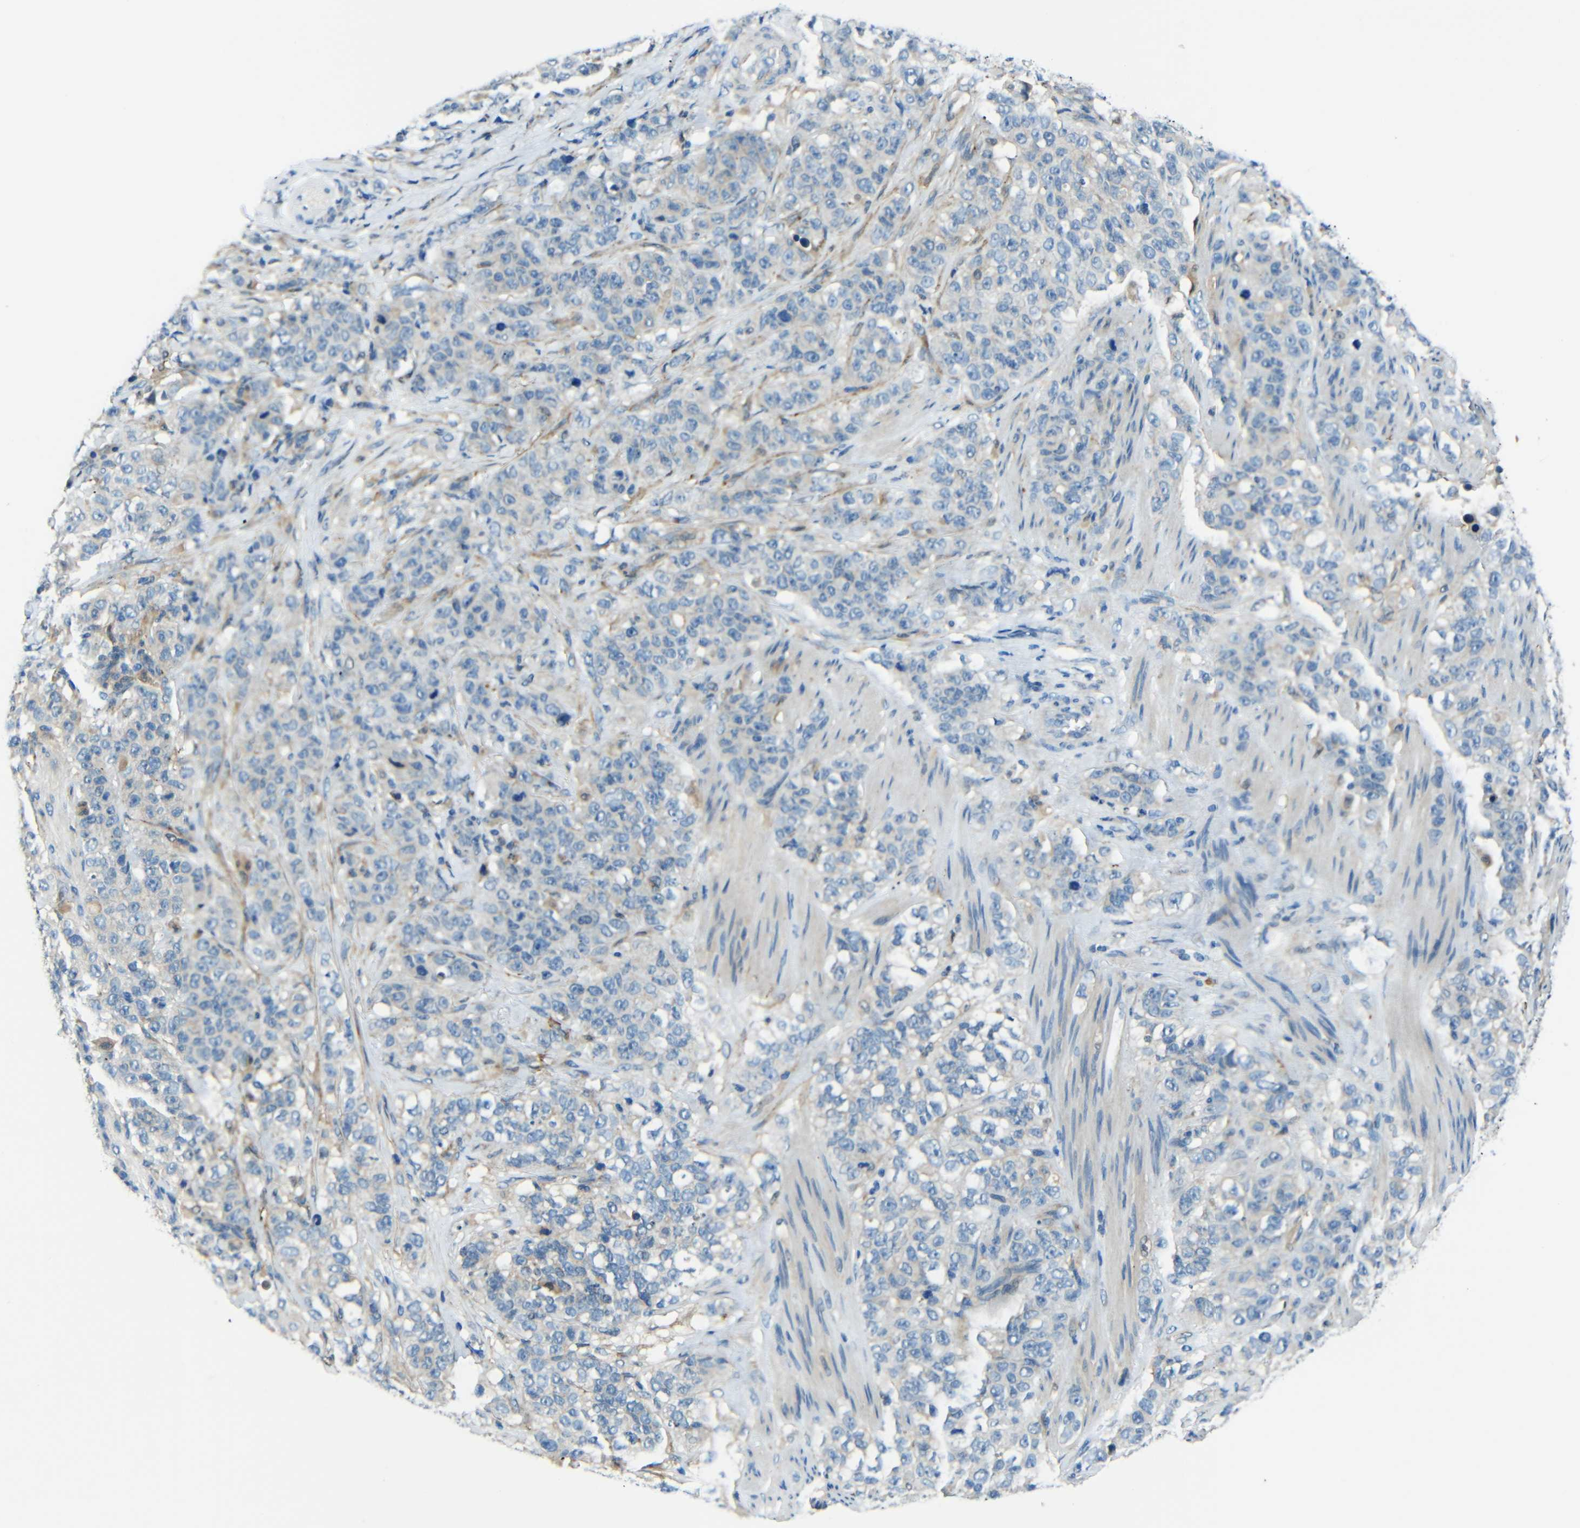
{"staining": {"intensity": "negative", "quantity": "none", "location": "none"}, "tissue": "stomach cancer", "cell_type": "Tumor cells", "image_type": "cancer", "snomed": [{"axis": "morphology", "description": "Adenocarcinoma, NOS"}, {"axis": "topography", "description": "Stomach"}], "caption": "Human stomach cancer stained for a protein using immunohistochemistry (IHC) demonstrates no positivity in tumor cells.", "gene": "CYP26B1", "patient": {"sex": "male", "age": 48}}